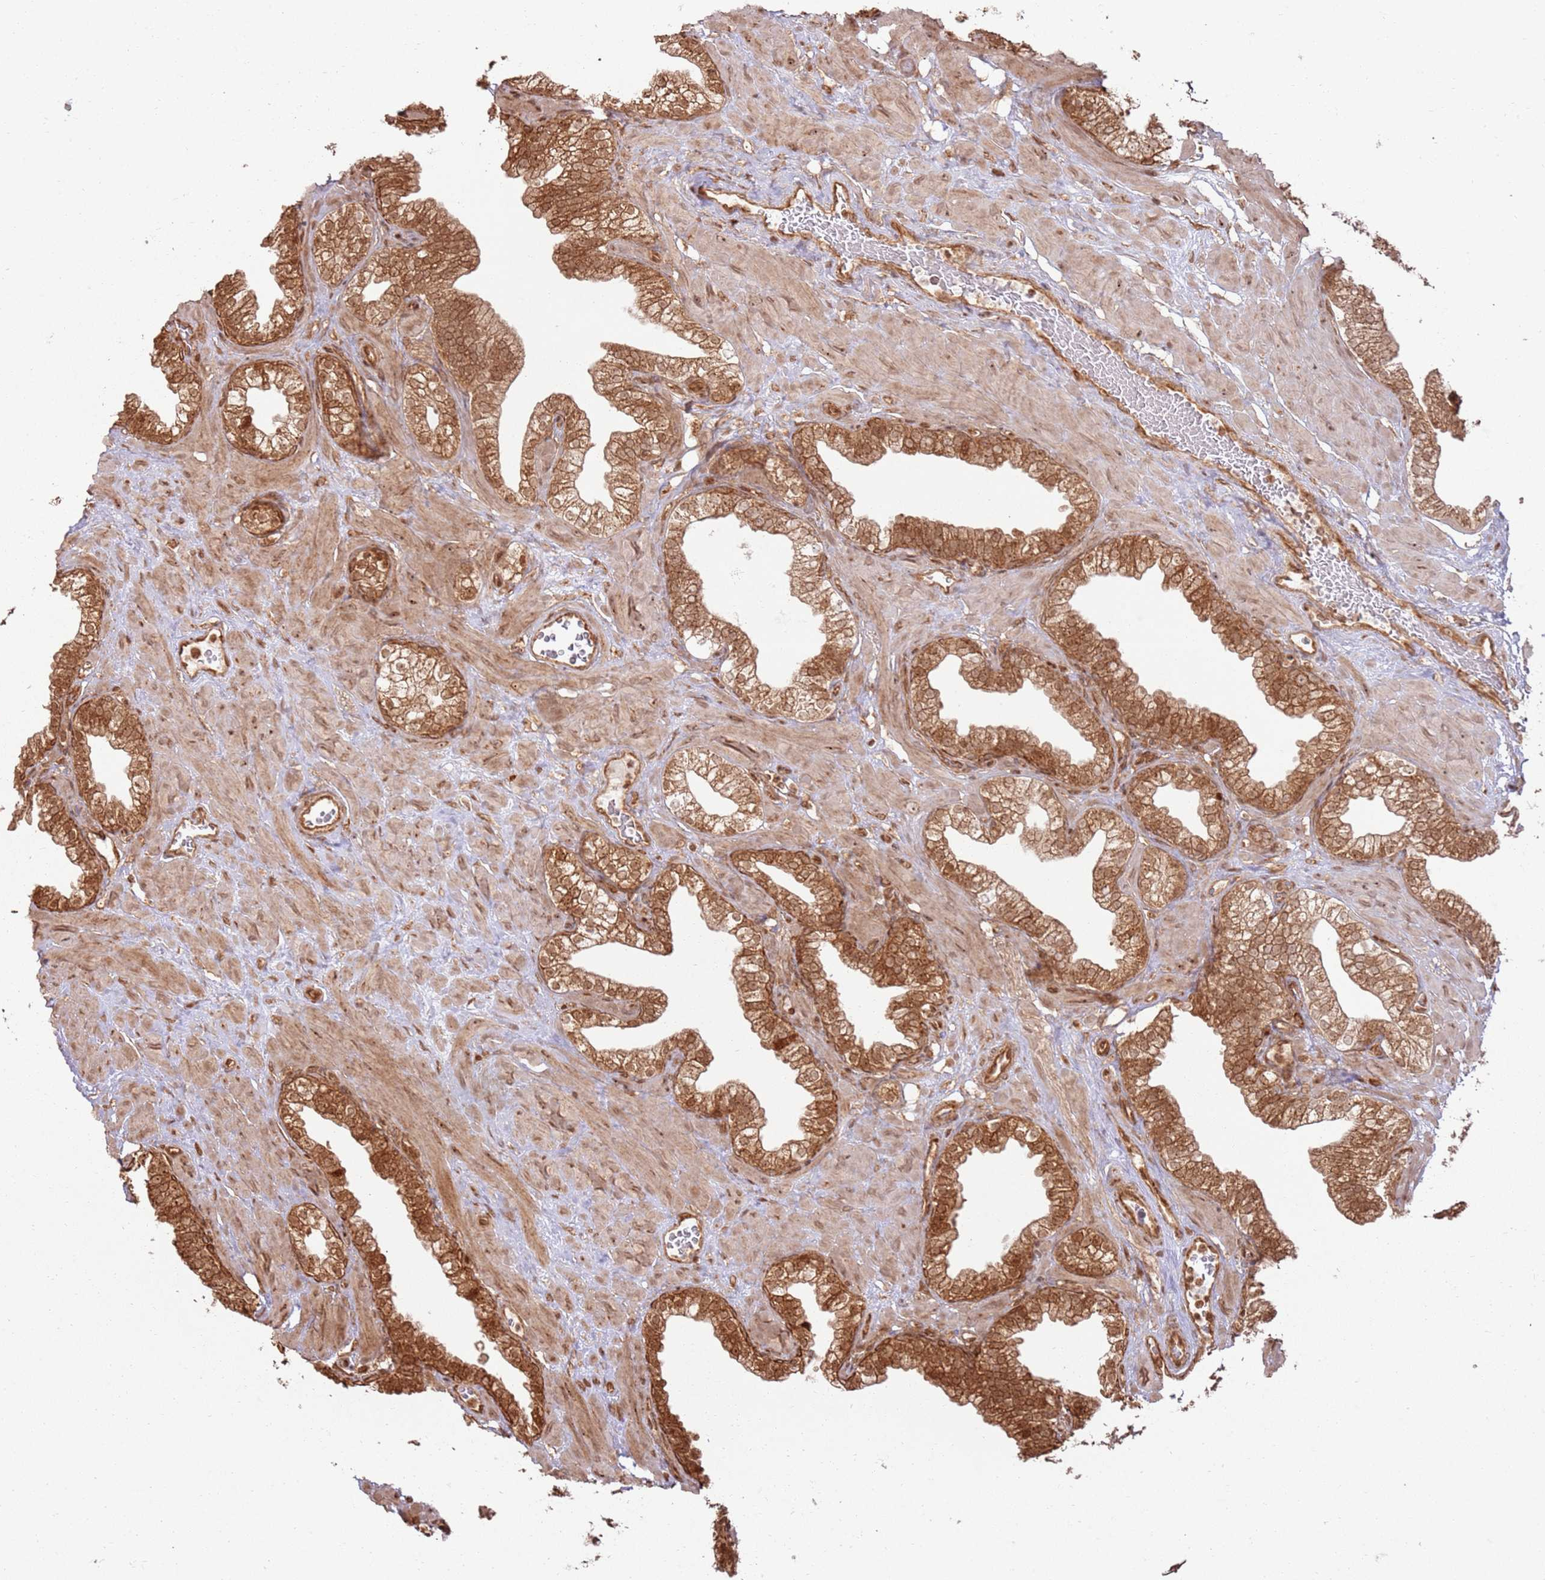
{"staining": {"intensity": "strong", "quantity": ">75%", "location": "cytoplasmic/membranous,nuclear"}, "tissue": "prostate", "cell_type": "Glandular cells", "image_type": "normal", "snomed": [{"axis": "morphology", "description": "Normal tissue, NOS"}, {"axis": "morphology", "description": "Urothelial carcinoma, Low grade"}, {"axis": "topography", "description": "Urinary bladder"}, {"axis": "topography", "description": "Prostate"}], "caption": "Protein analysis of benign prostate reveals strong cytoplasmic/membranous,nuclear expression in approximately >75% of glandular cells.", "gene": "TBC1D13", "patient": {"sex": "male", "age": 60}}